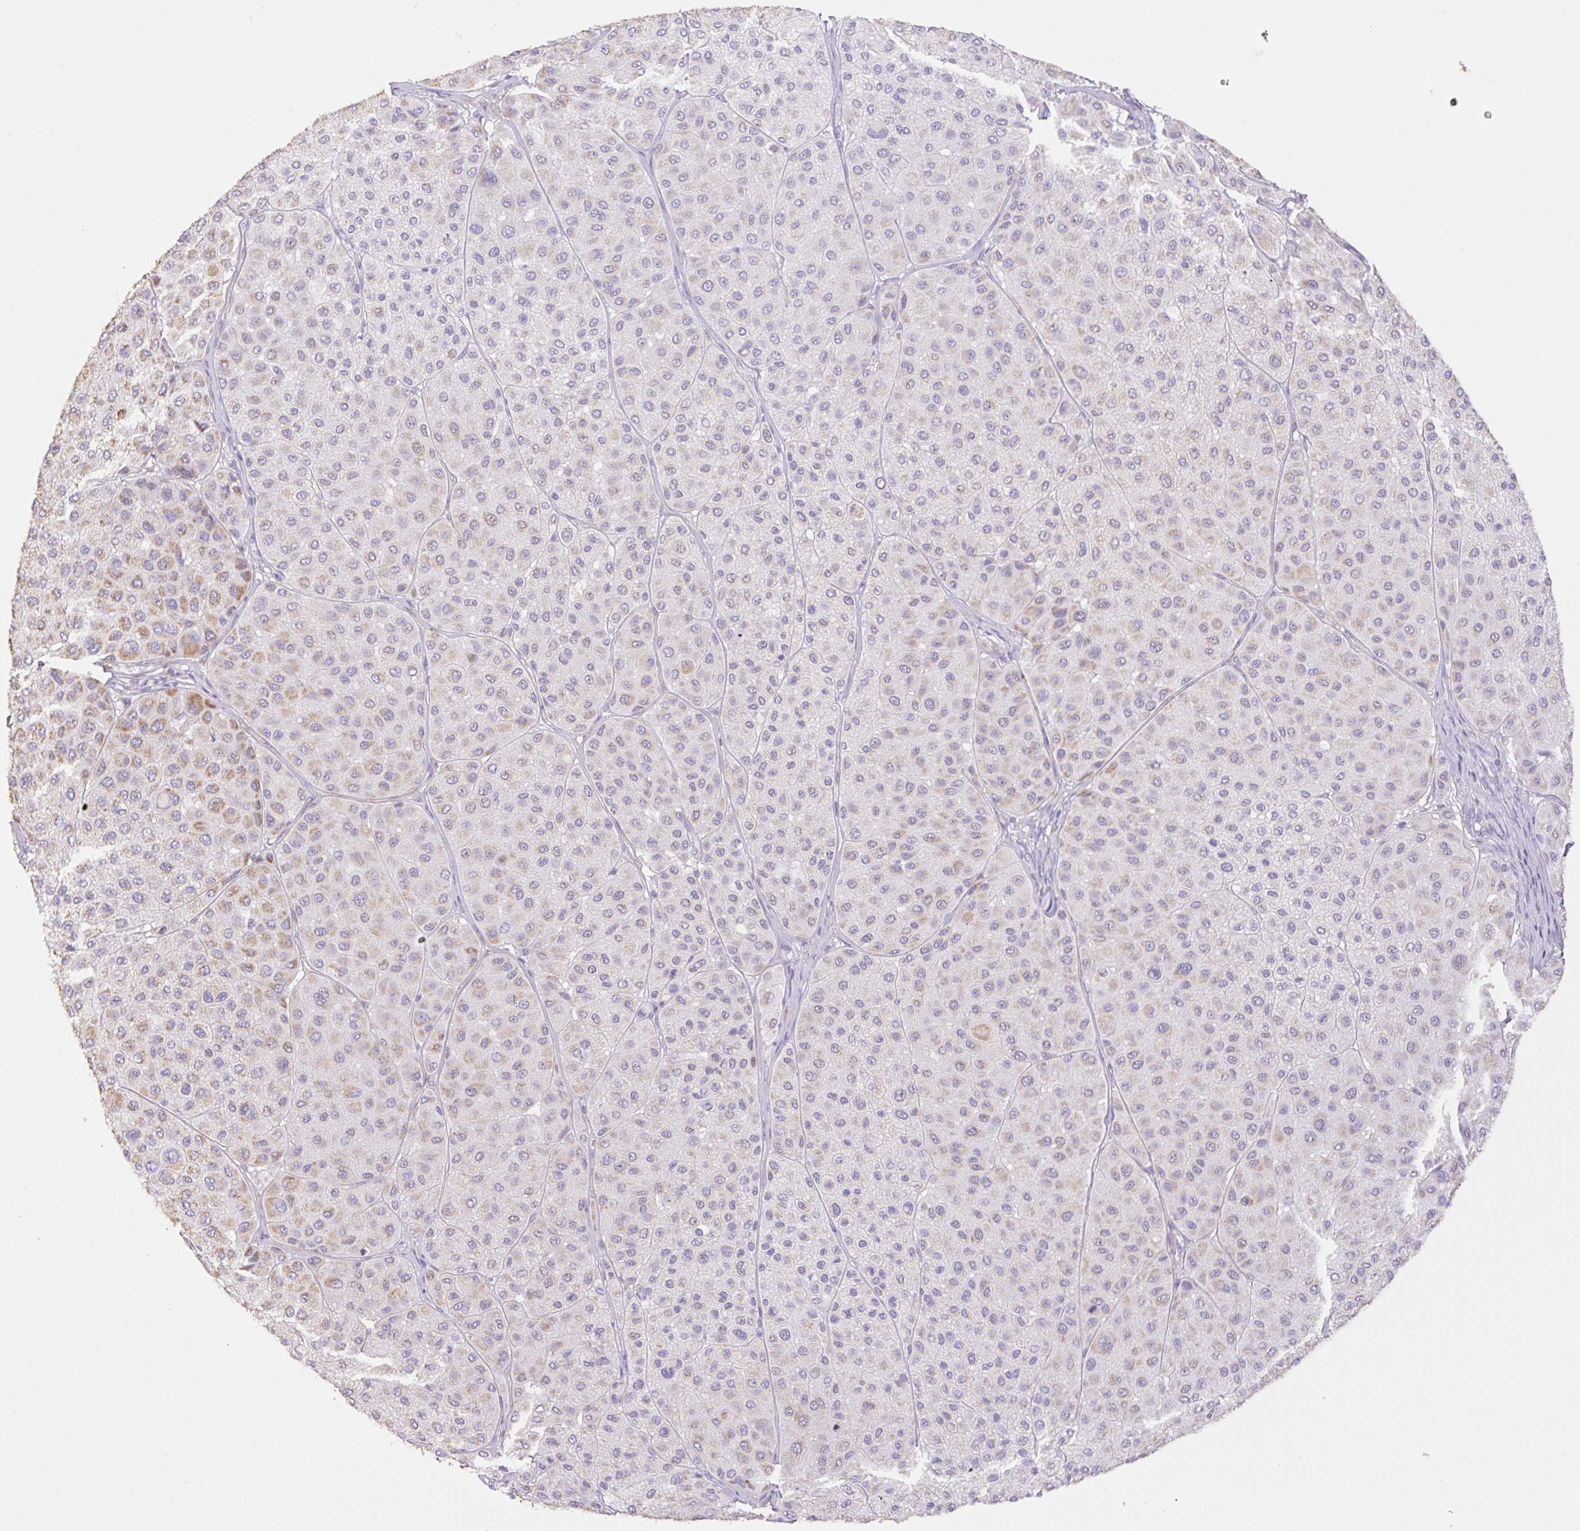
{"staining": {"intensity": "weak", "quantity": "<25%", "location": "cytoplasmic/membranous"}, "tissue": "melanoma", "cell_type": "Tumor cells", "image_type": "cancer", "snomed": [{"axis": "morphology", "description": "Malignant melanoma, Metastatic site"}, {"axis": "topography", "description": "Smooth muscle"}], "caption": "This is an immunohistochemistry photomicrograph of malignant melanoma (metastatic site). There is no expression in tumor cells.", "gene": "COPZ2", "patient": {"sex": "male", "age": 41}}